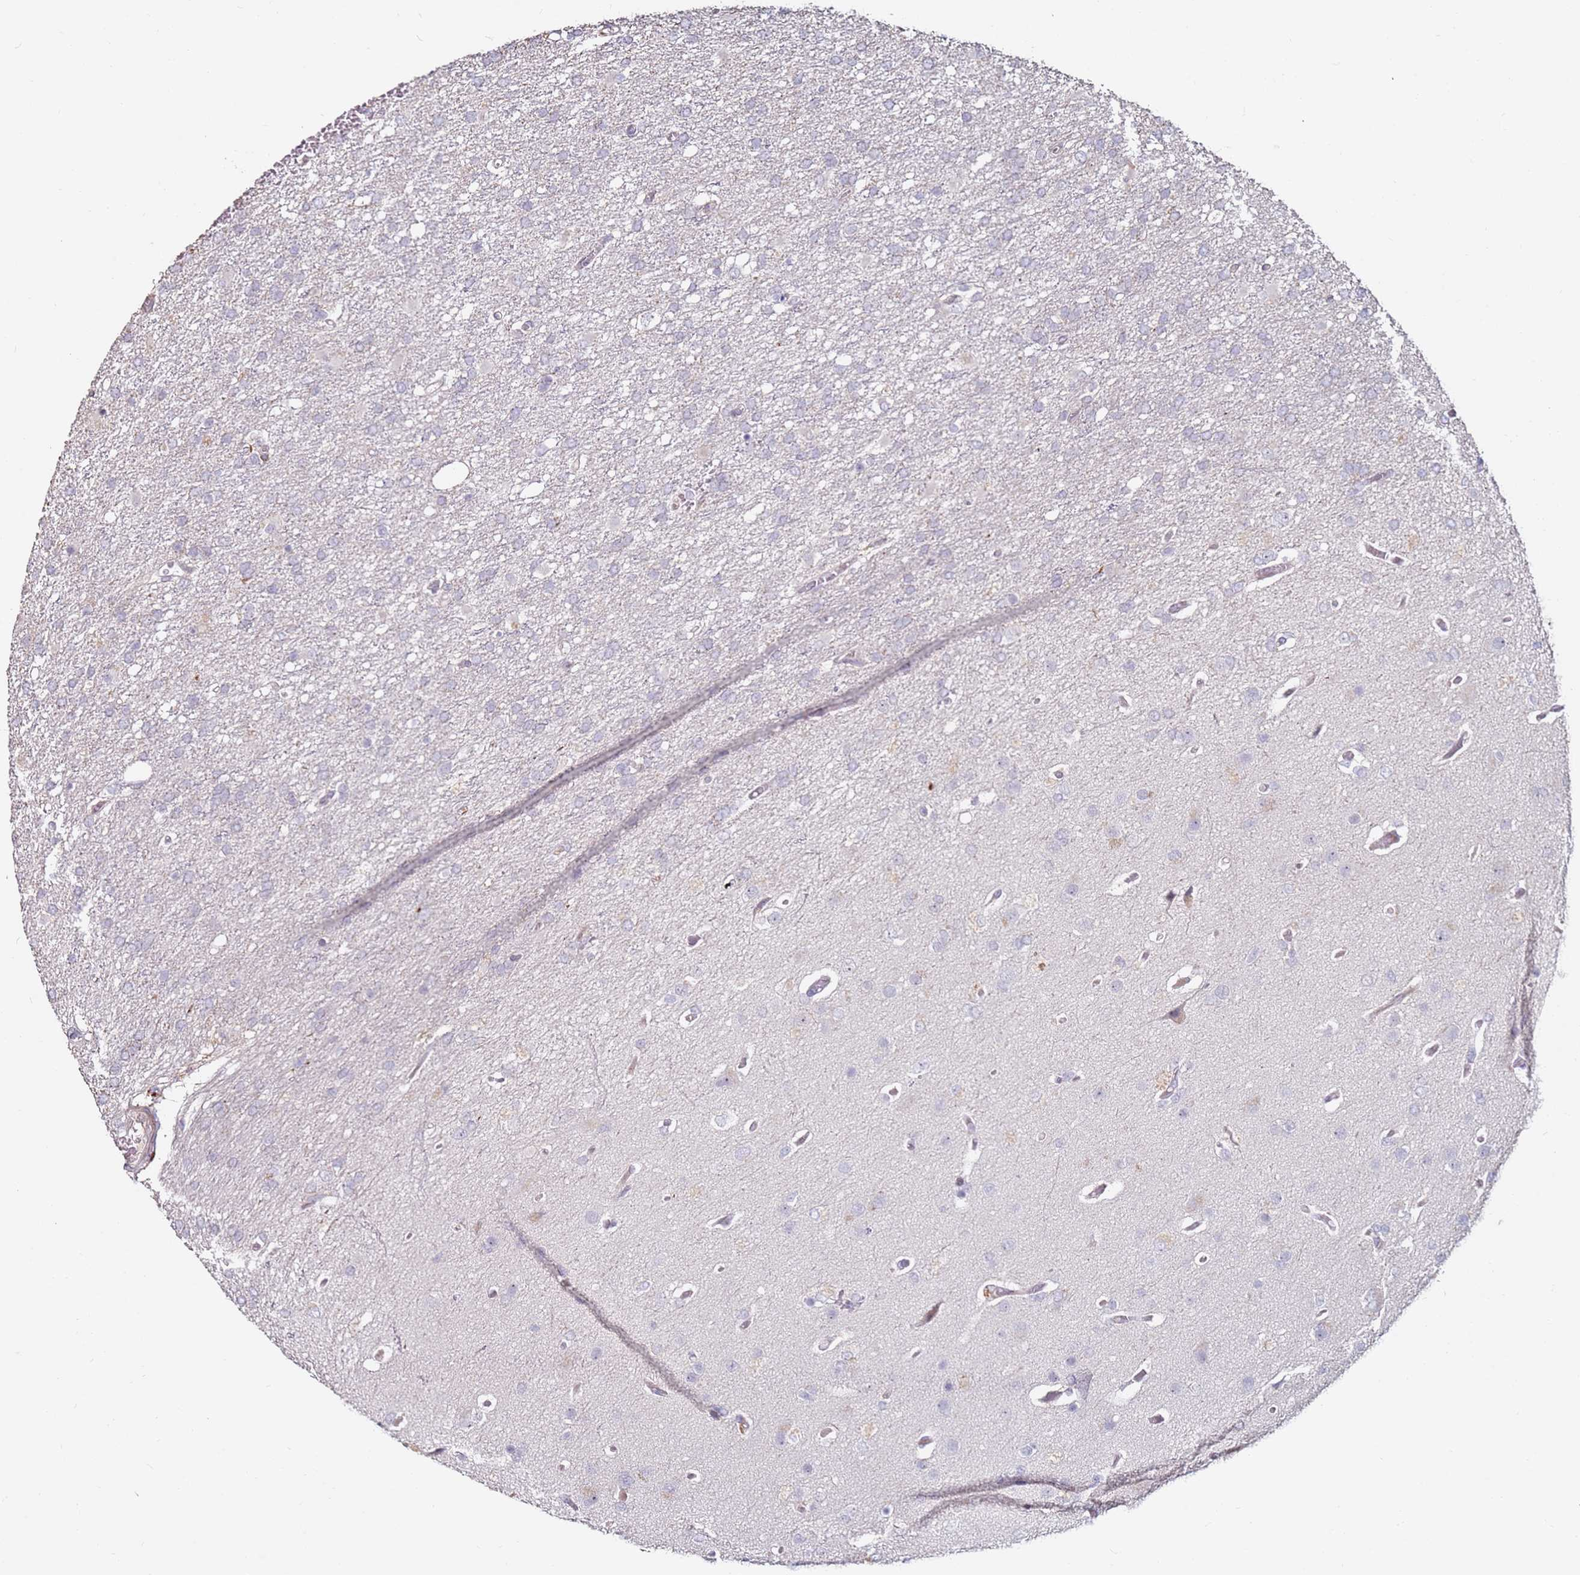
{"staining": {"intensity": "negative", "quantity": "none", "location": "none"}, "tissue": "glioma", "cell_type": "Tumor cells", "image_type": "cancer", "snomed": [{"axis": "morphology", "description": "Glioma, malignant, High grade"}, {"axis": "topography", "description": "Brain"}], "caption": "Glioma stained for a protein using immunohistochemistry (IHC) shows no positivity tumor cells.", "gene": "RARS2", "patient": {"sex": "female", "age": 74}}